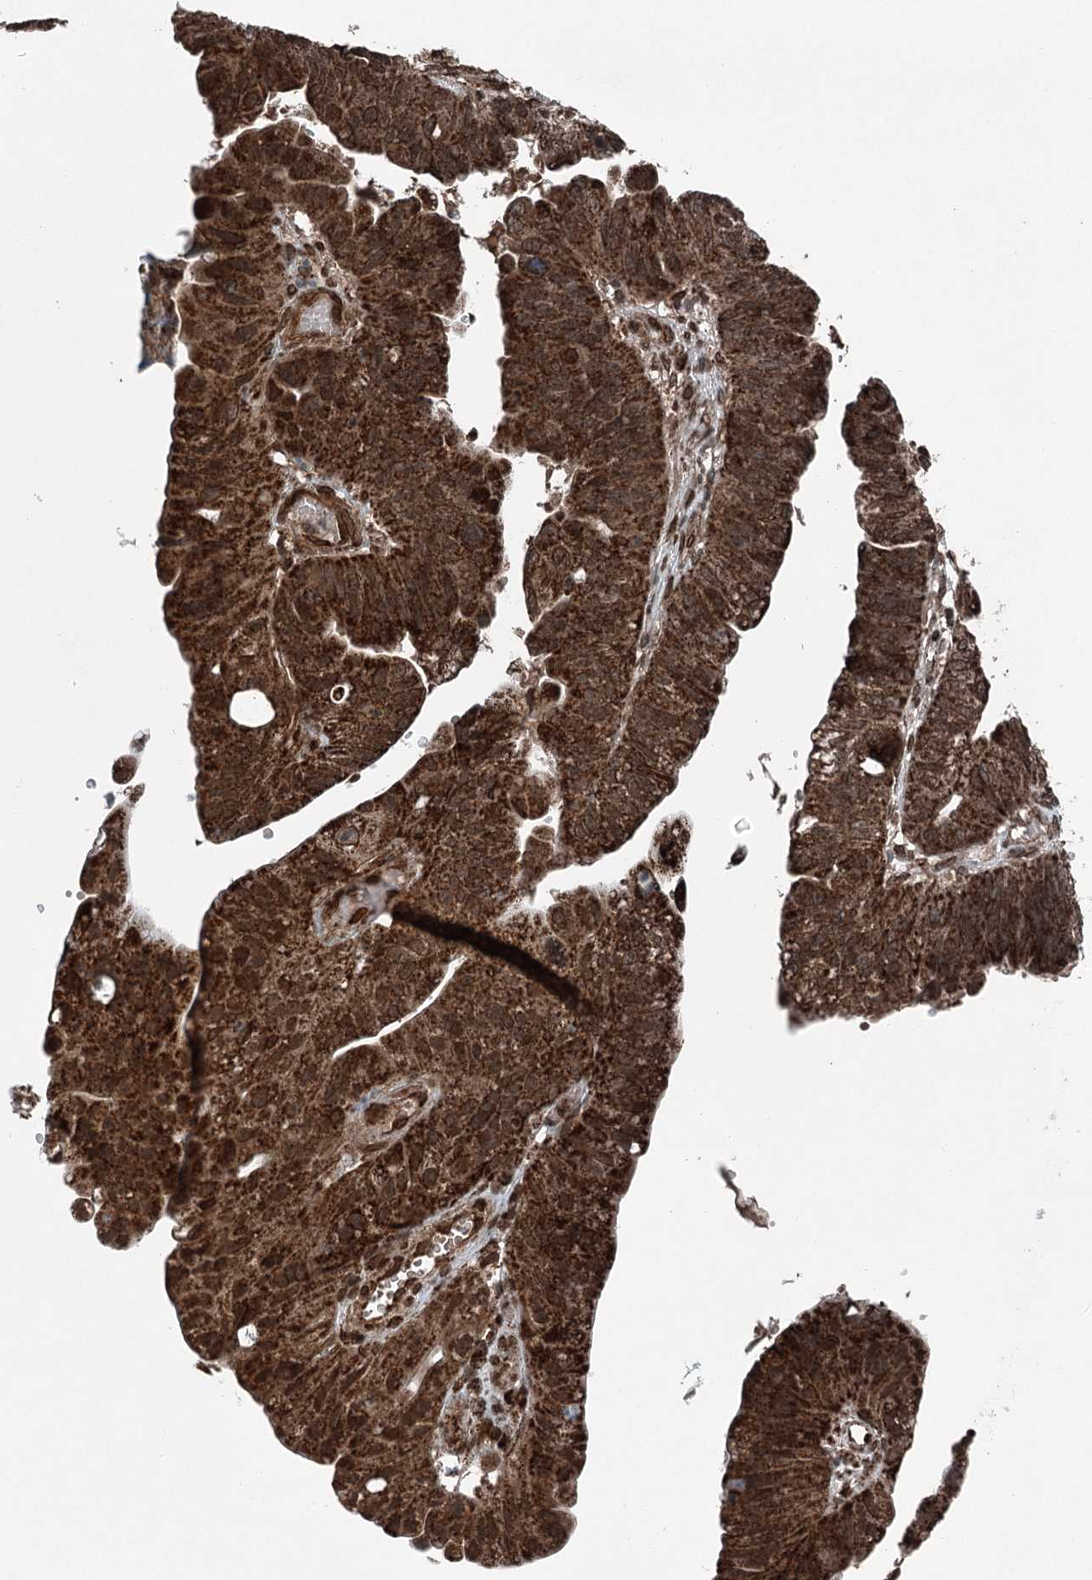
{"staining": {"intensity": "strong", "quantity": ">75%", "location": "cytoplasmic/membranous"}, "tissue": "stomach cancer", "cell_type": "Tumor cells", "image_type": "cancer", "snomed": [{"axis": "morphology", "description": "Adenocarcinoma, NOS"}, {"axis": "topography", "description": "Stomach"}], "caption": "Immunohistochemistry (IHC) micrograph of neoplastic tissue: stomach cancer stained using immunohistochemistry (IHC) displays high levels of strong protein expression localized specifically in the cytoplasmic/membranous of tumor cells, appearing as a cytoplasmic/membranous brown color.", "gene": "BCKDHA", "patient": {"sex": "male", "age": 59}}